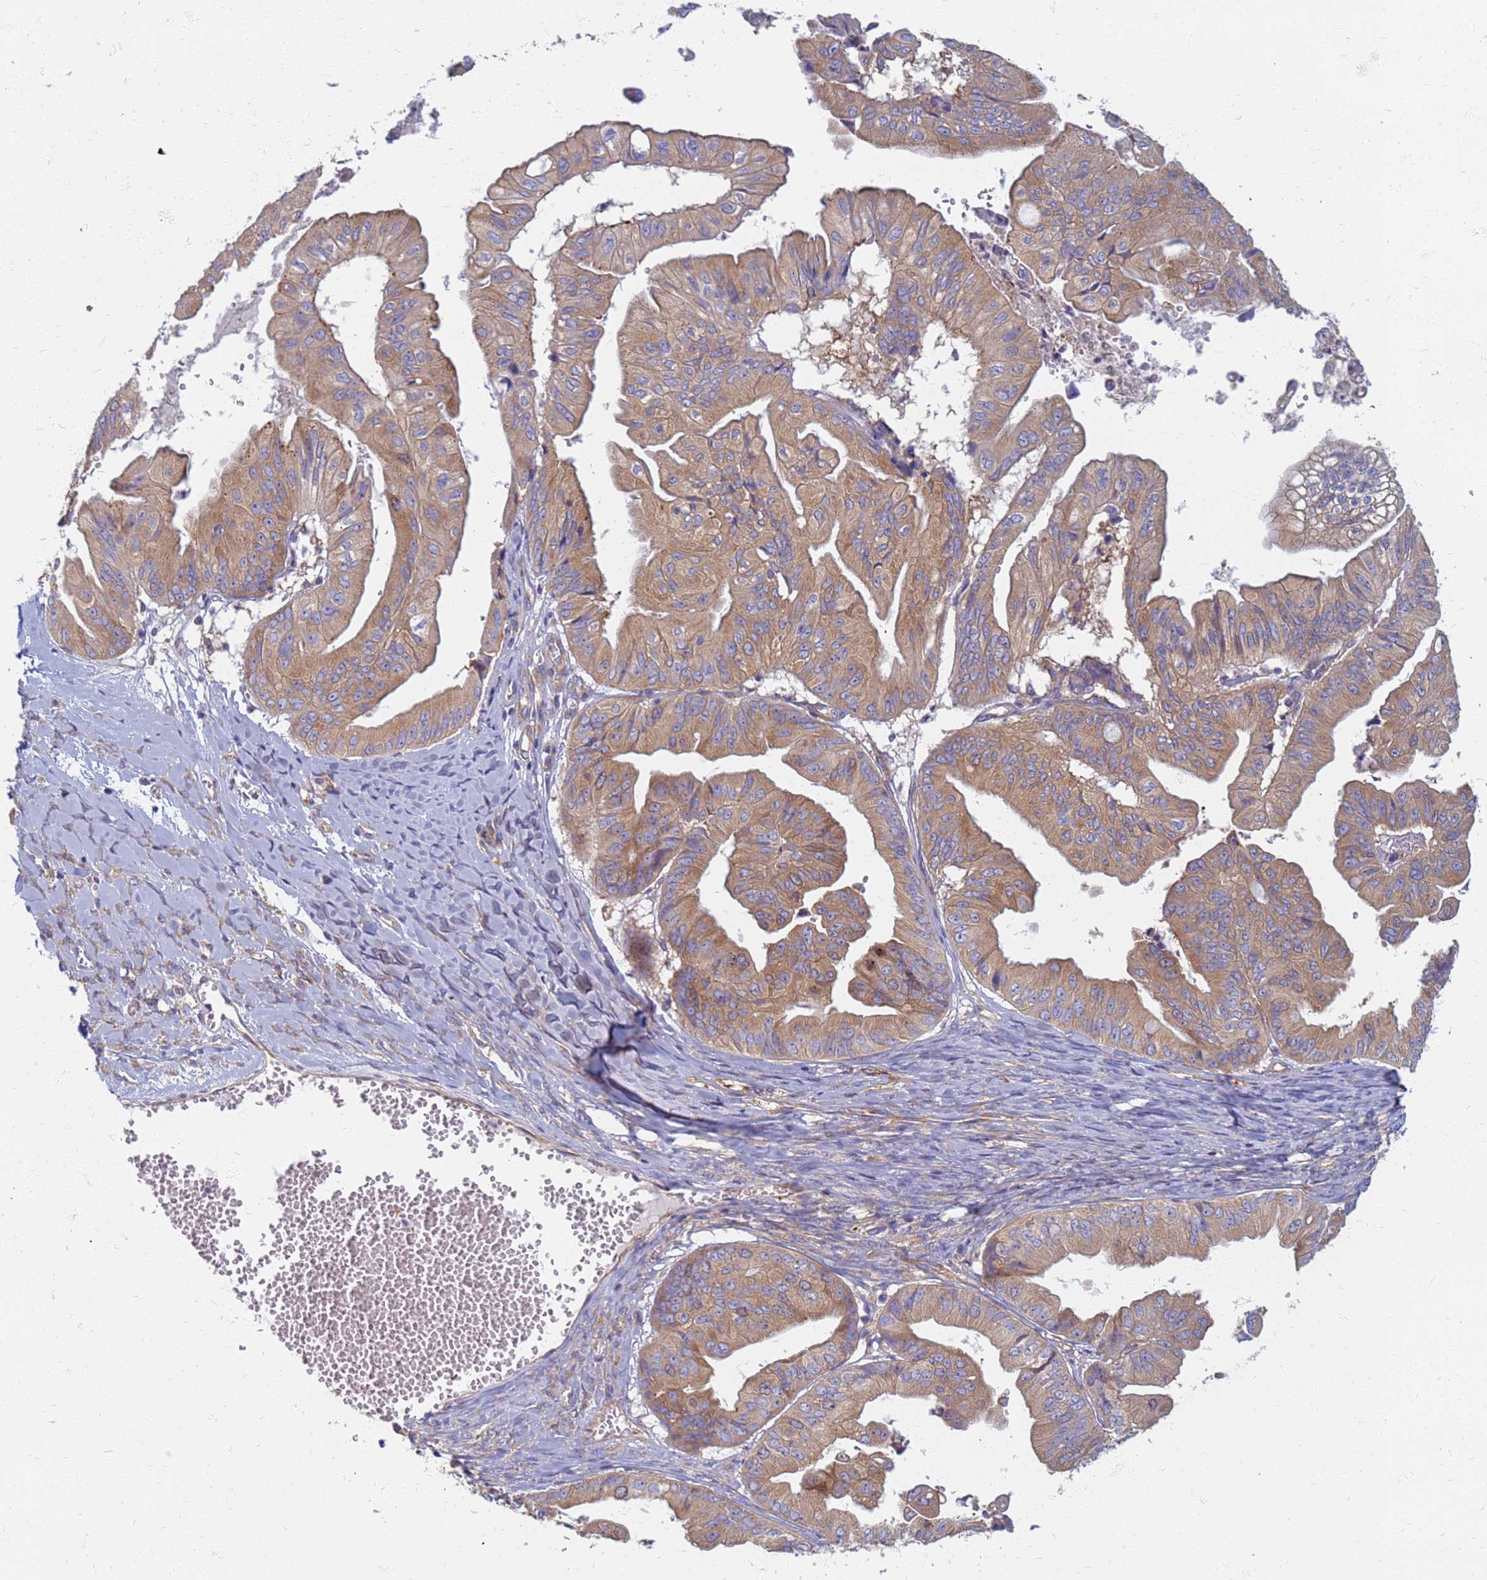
{"staining": {"intensity": "moderate", "quantity": ">75%", "location": "cytoplasmic/membranous"}, "tissue": "ovarian cancer", "cell_type": "Tumor cells", "image_type": "cancer", "snomed": [{"axis": "morphology", "description": "Cystadenocarcinoma, mucinous, NOS"}, {"axis": "topography", "description": "Ovary"}], "caption": "Immunohistochemical staining of human ovarian cancer exhibits medium levels of moderate cytoplasmic/membranous staining in about >75% of tumor cells. The staining is performed using DAB brown chromogen to label protein expression. The nuclei are counter-stained blue using hematoxylin.", "gene": "EEA1", "patient": {"sex": "female", "age": 61}}